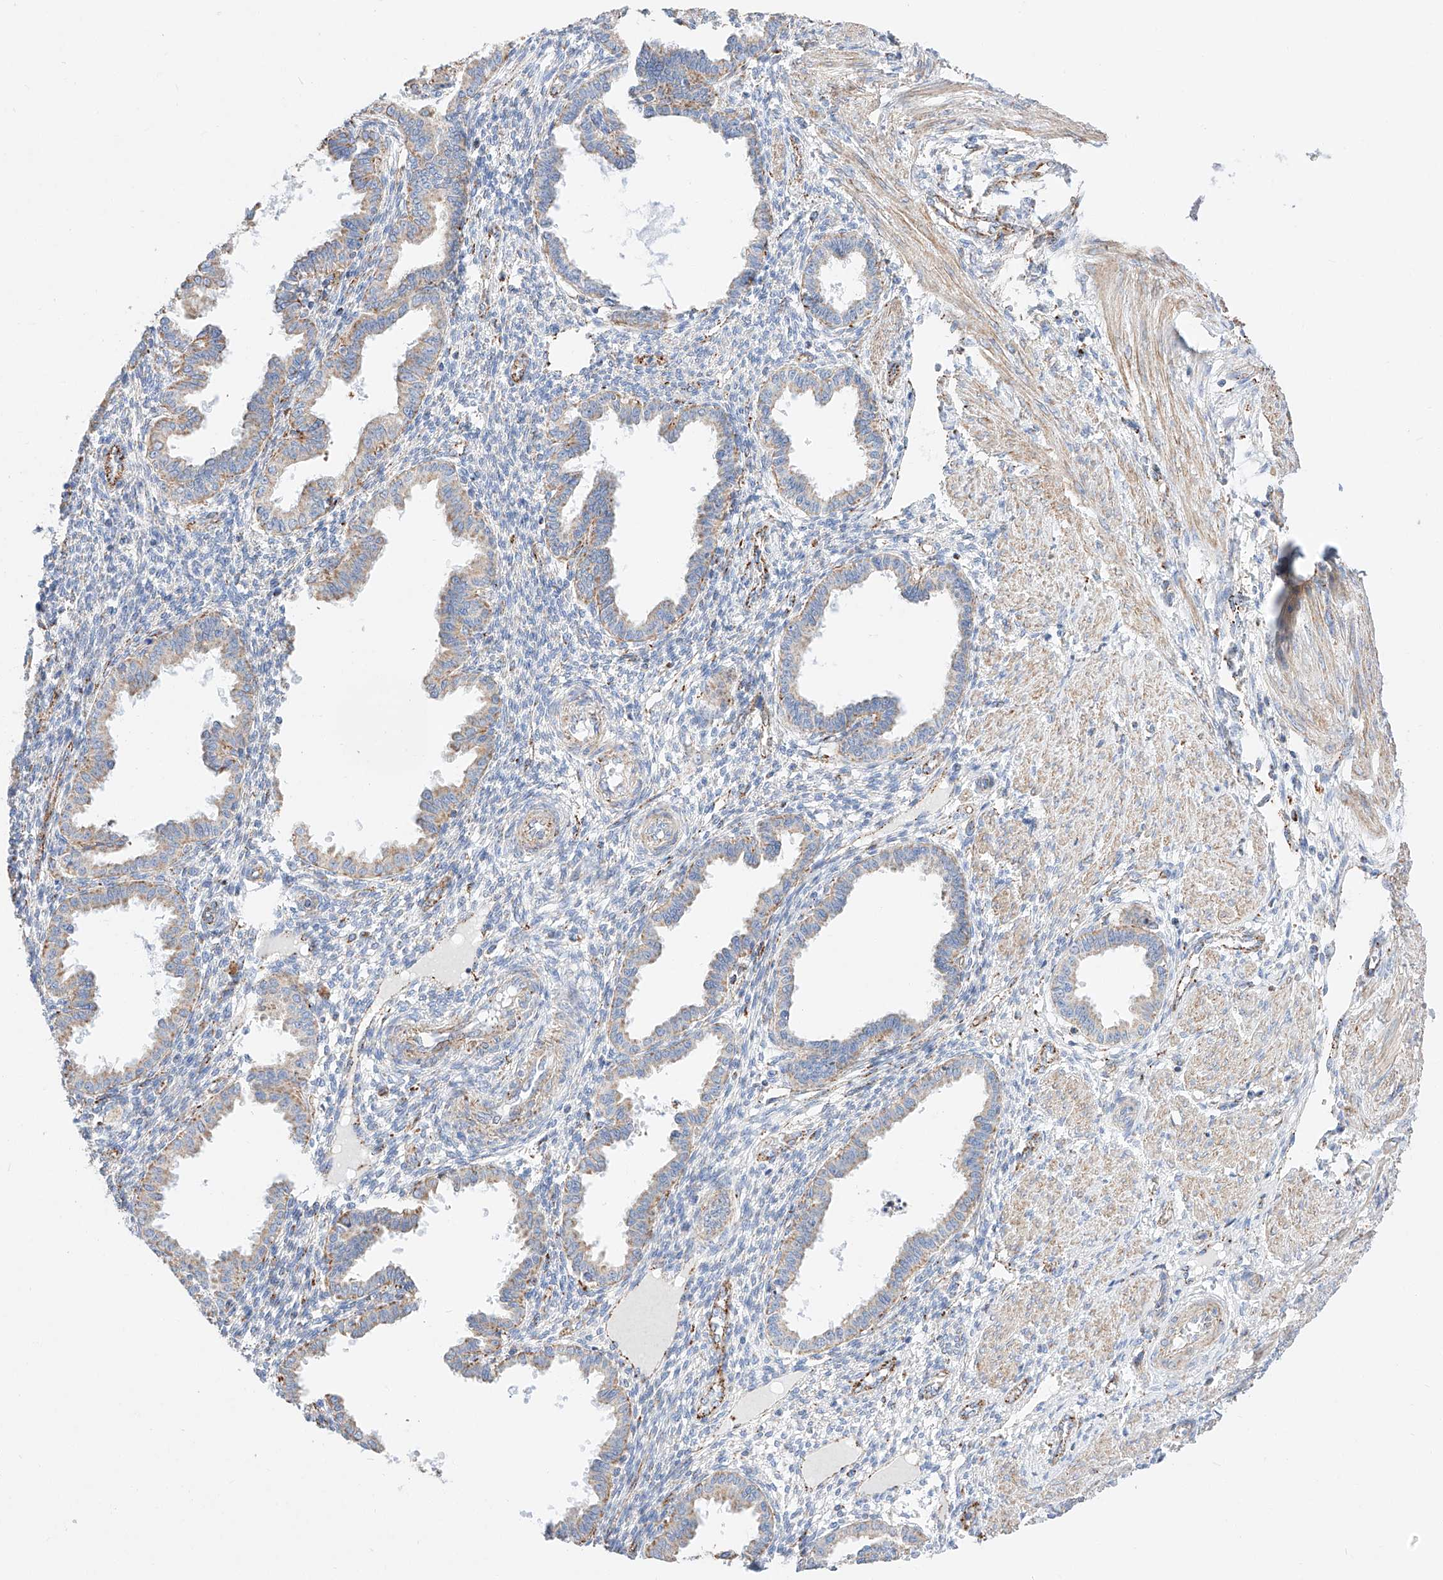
{"staining": {"intensity": "negative", "quantity": "none", "location": "none"}, "tissue": "endometrium", "cell_type": "Cells in endometrial stroma", "image_type": "normal", "snomed": [{"axis": "morphology", "description": "Normal tissue, NOS"}, {"axis": "topography", "description": "Endometrium"}], "caption": "The photomicrograph reveals no staining of cells in endometrial stroma in benign endometrium. (Immunohistochemistry, brightfield microscopy, high magnification).", "gene": "C6orf62", "patient": {"sex": "female", "age": 33}}